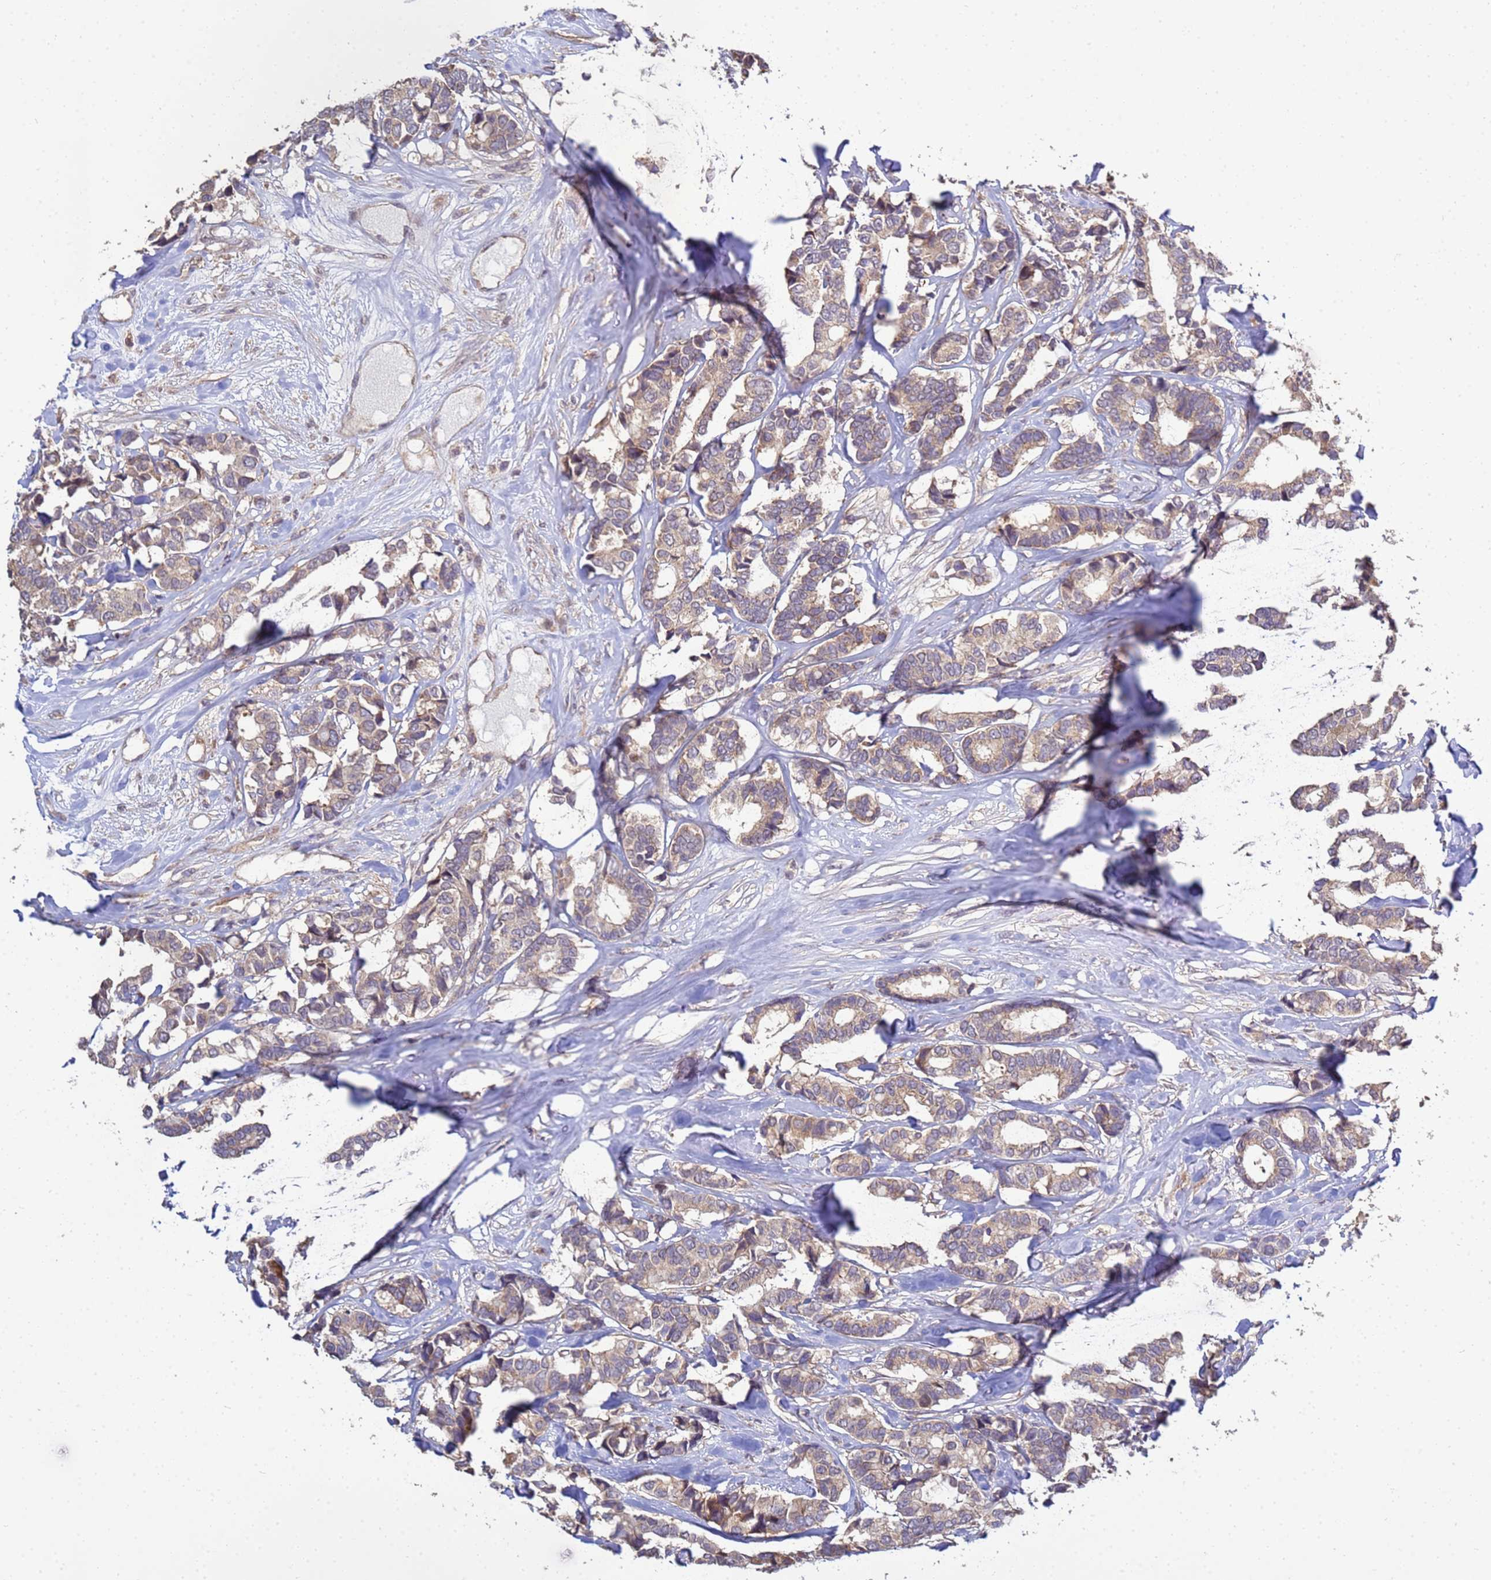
{"staining": {"intensity": "weak", "quantity": ">75%", "location": "cytoplasmic/membranous"}, "tissue": "breast cancer", "cell_type": "Tumor cells", "image_type": "cancer", "snomed": [{"axis": "morphology", "description": "Normal tissue, NOS"}, {"axis": "morphology", "description": "Duct carcinoma"}, {"axis": "topography", "description": "Breast"}], "caption": "Breast cancer tissue demonstrates weak cytoplasmic/membranous positivity in about >75% of tumor cells, visualized by immunohistochemistry. (DAB IHC, brown staining for protein, blue staining for nuclei).", "gene": "P2RX7", "patient": {"sex": "female", "age": 87}}